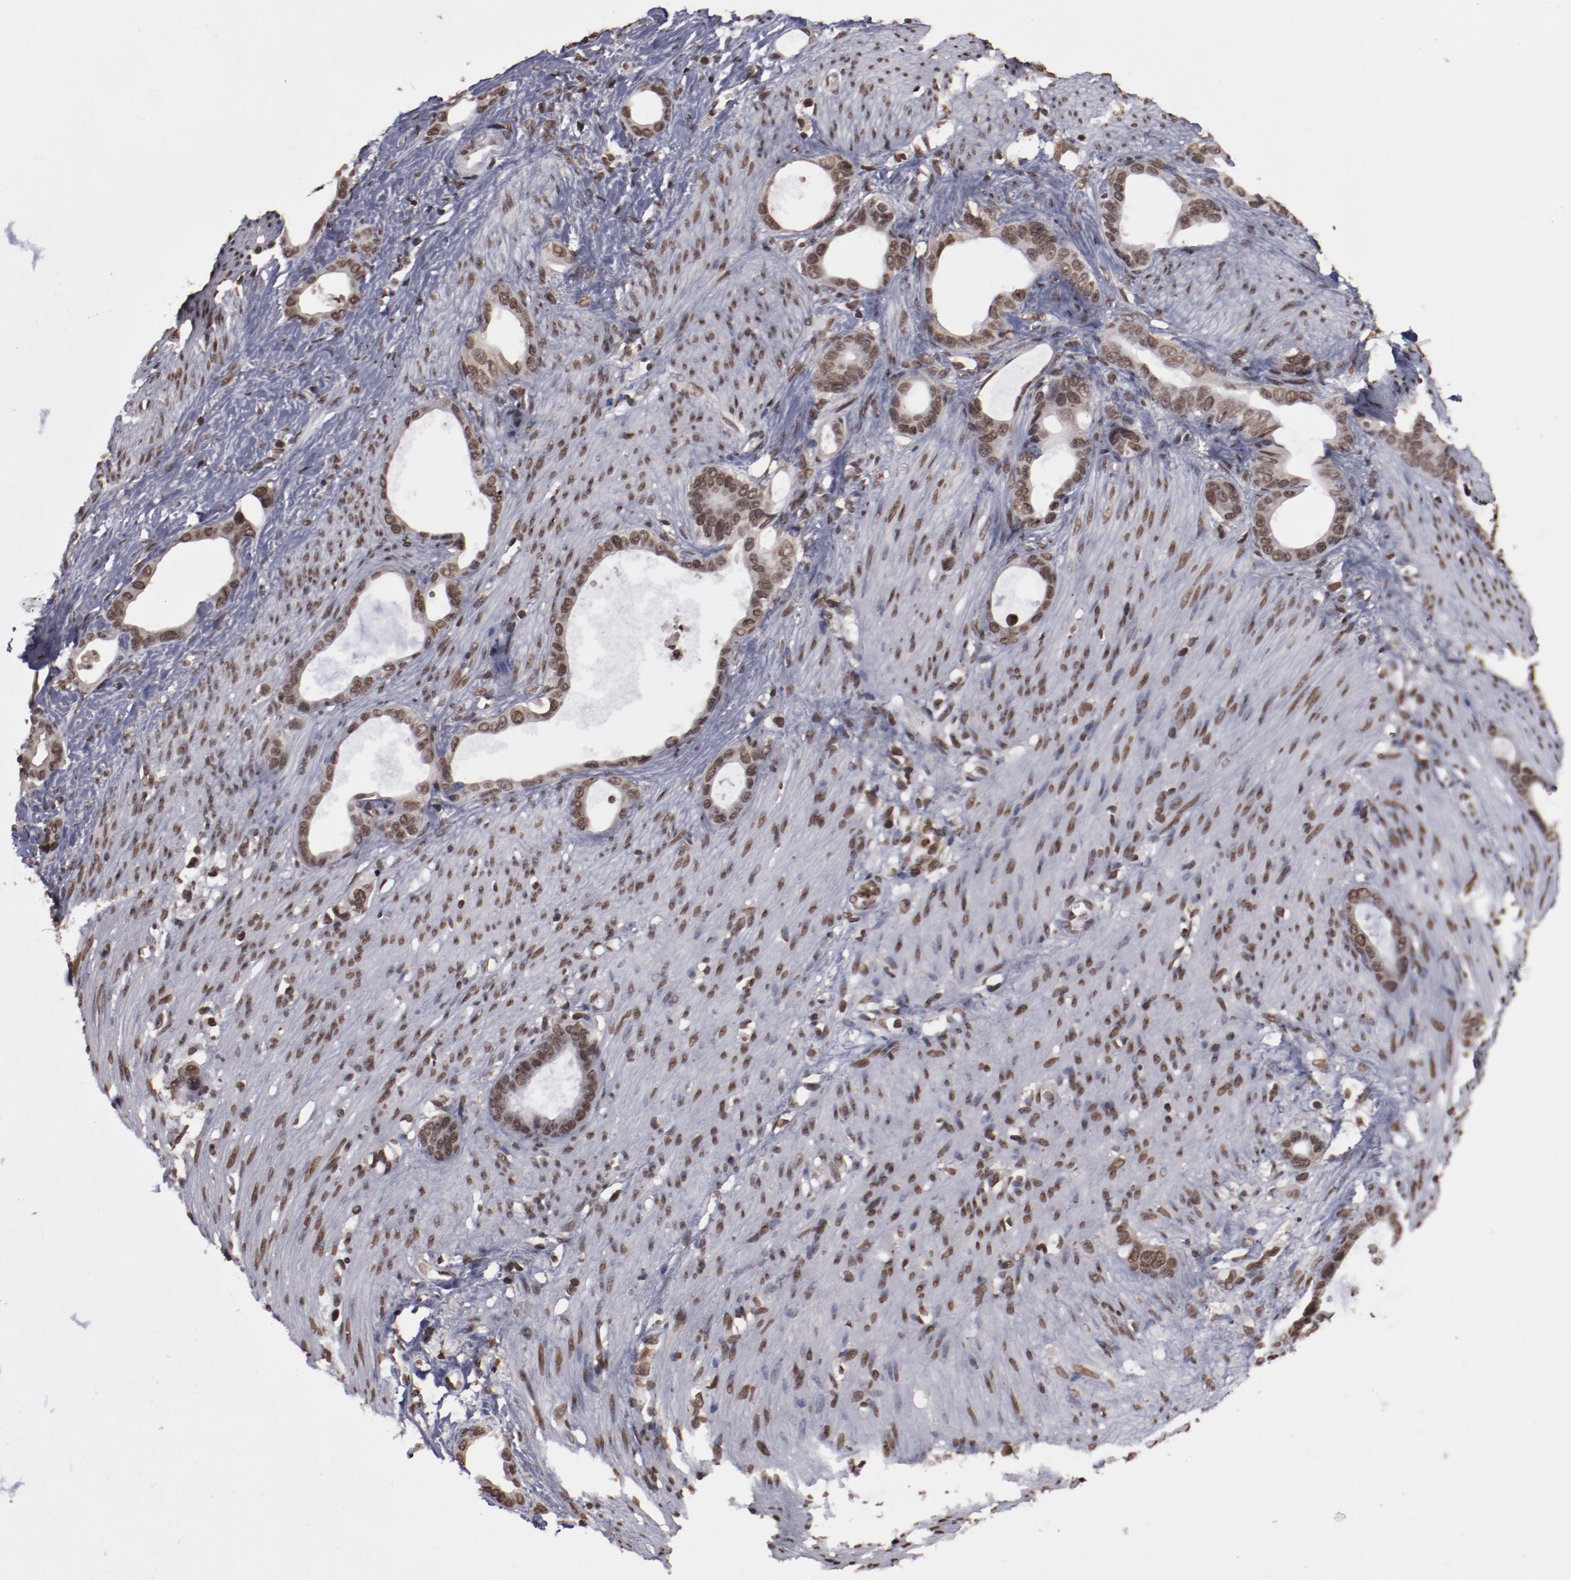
{"staining": {"intensity": "moderate", "quantity": ">75%", "location": "nuclear"}, "tissue": "stomach cancer", "cell_type": "Tumor cells", "image_type": "cancer", "snomed": [{"axis": "morphology", "description": "Adenocarcinoma, NOS"}, {"axis": "topography", "description": "Stomach"}], "caption": "Brown immunohistochemical staining in stomach adenocarcinoma shows moderate nuclear positivity in approximately >75% of tumor cells.", "gene": "AKT1", "patient": {"sex": "female", "age": 75}}